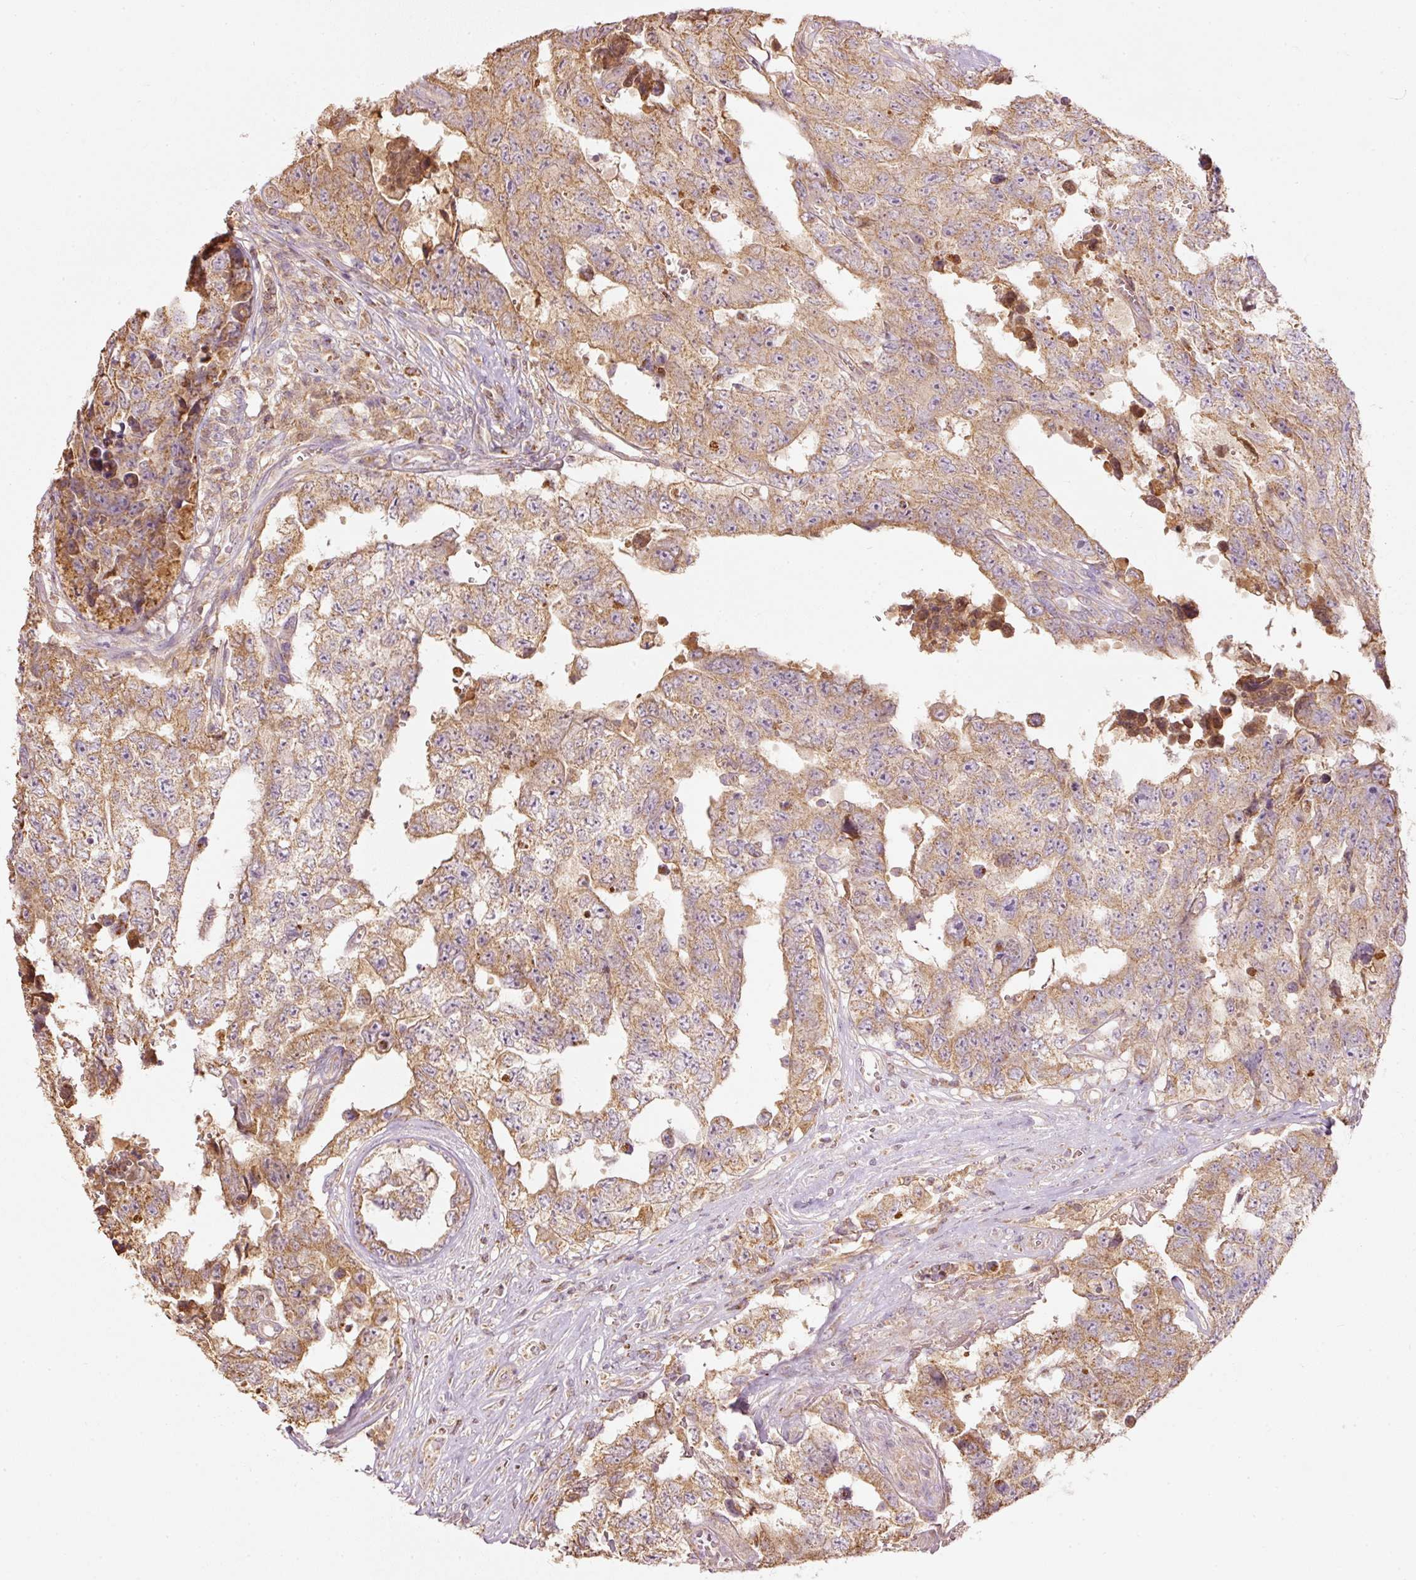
{"staining": {"intensity": "moderate", "quantity": ">75%", "location": "cytoplasmic/membranous"}, "tissue": "testis cancer", "cell_type": "Tumor cells", "image_type": "cancer", "snomed": [{"axis": "morphology", "description": "Normal tissue, NOS"}, {"axis": "morphology", "description": "Carcinoma, Embryonal, NOS"}, {"axis": "topography", "description": "Testis"}, {"axis": "topography", "description": "Epididymis"}], "caption": "Protein staining of testis embryonal carcinoma tissue exhibits moderate cytoplasmic/membranous positivity in approximately >75% of tumor cells.", "gene": "PSENEN", "patient": {"sex": "male", "age": 25}}